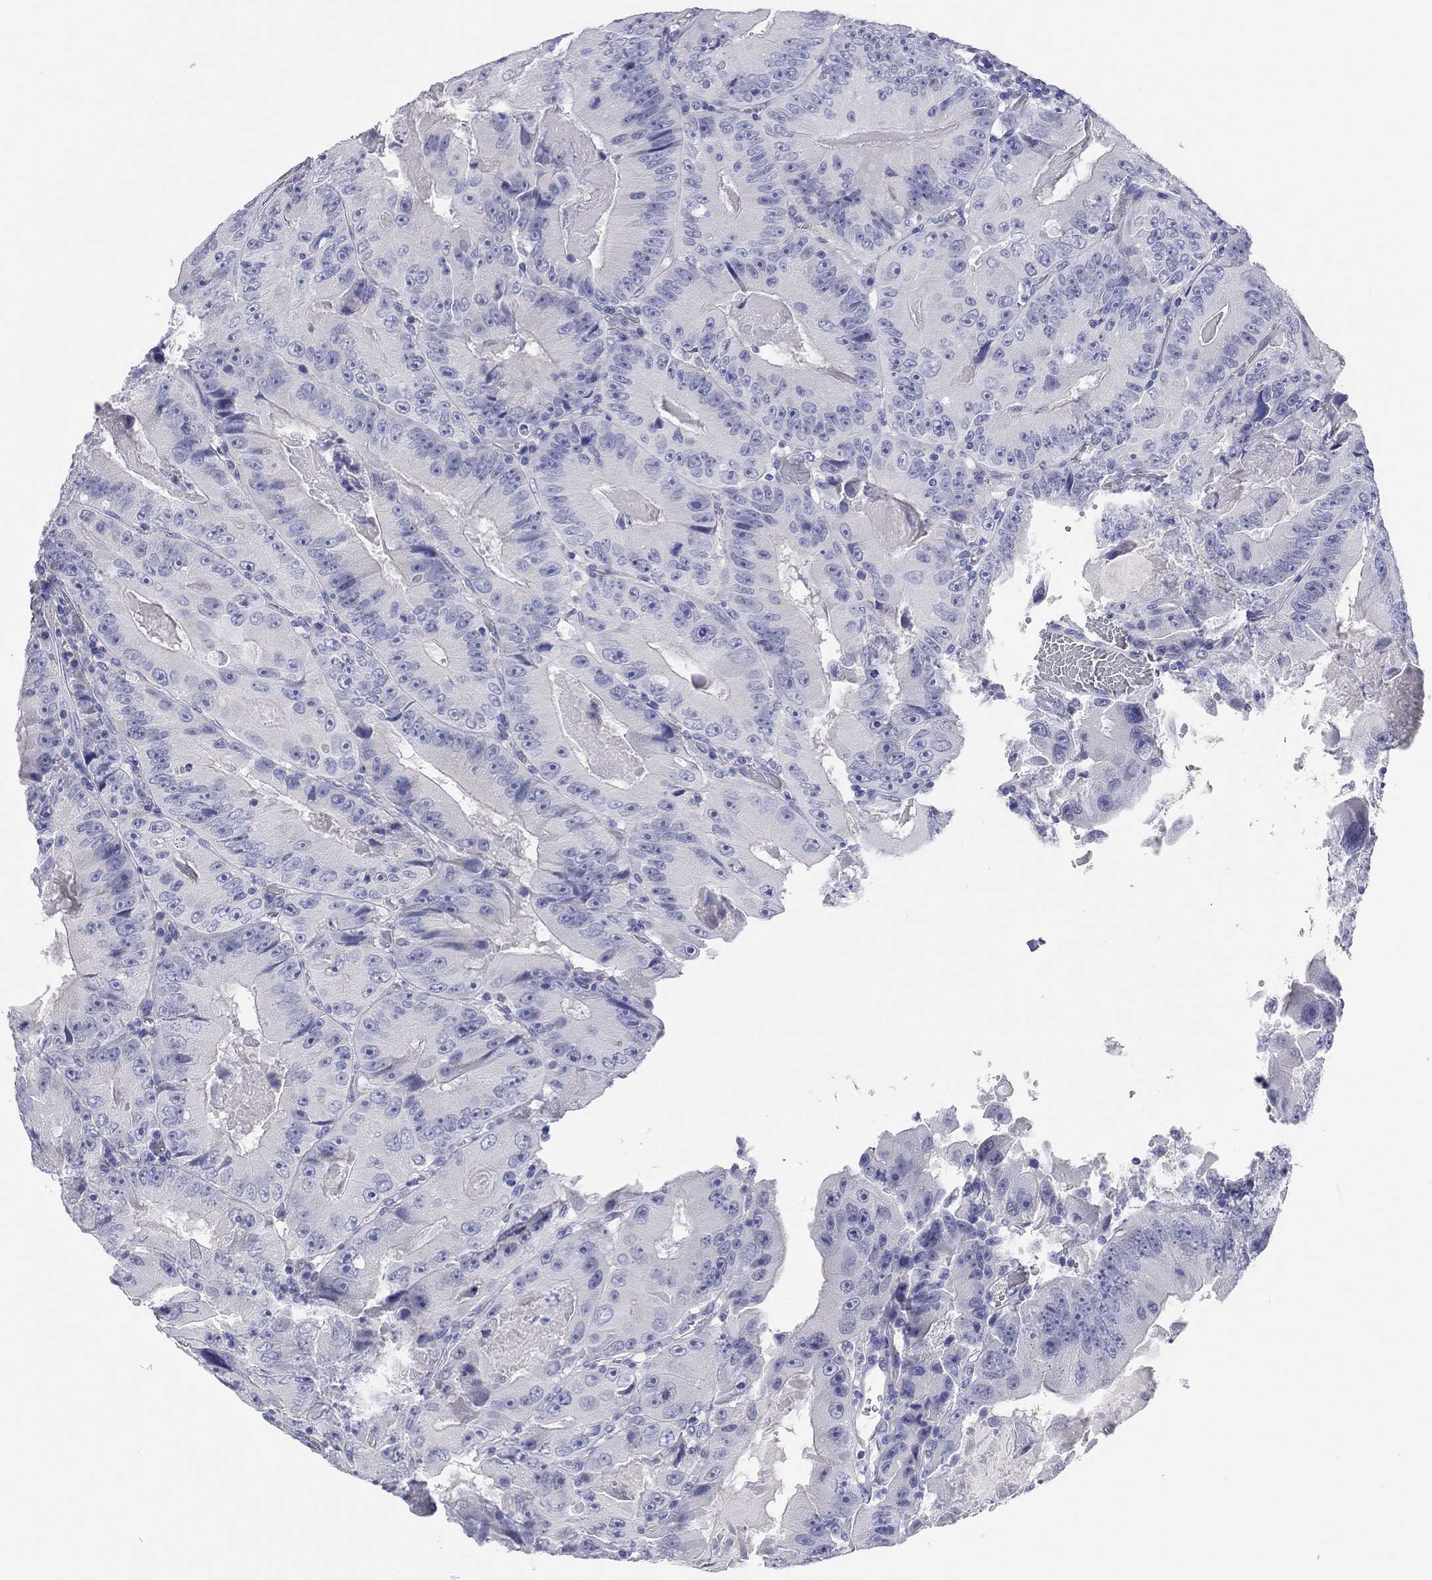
{"staining": {"intensity": "negative", "quantity": "none", "location": "none"}, "tissue": "colorectal cancer", "cell_type": "Tumor cells", "image_type": "cancer", "snomed": [{"axis": "morphology", "description": "Adenocarcinoma, NOS"}, {"axis": "topography", "description": "Colon"}], "caption": "This is an immunohistochemistry (IHC) micrograph of colorectal cancer. There is no positivity in tumor cells.", "gene": "TMEM221", "patient": {"sex": "female", "age": 86}}